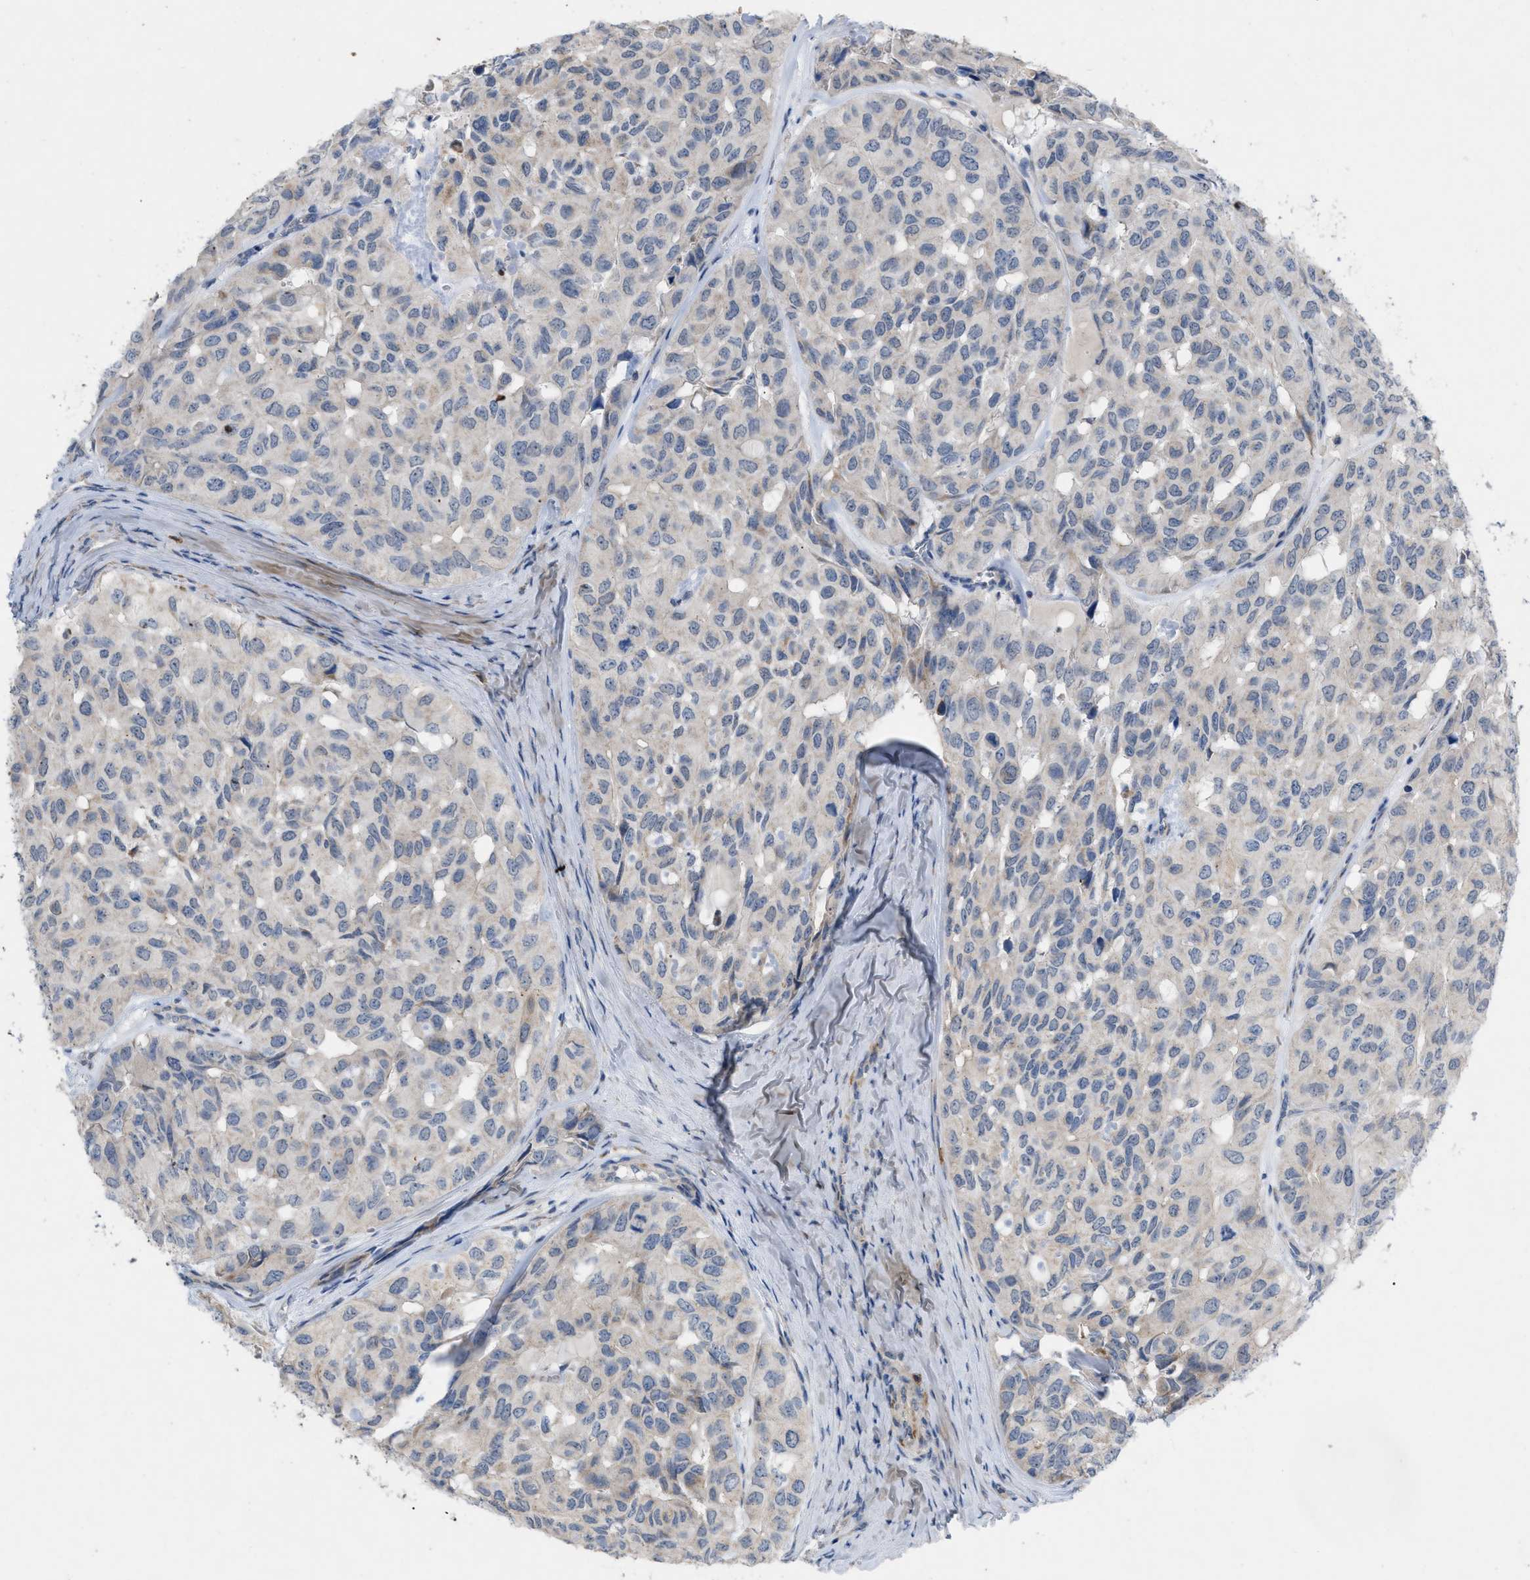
{"staining": {"intensity": "negative", "quantity": "none", "location": "none"}, "tissue": "head and neck cancer", "cell_type": "Tumor cells", "image_type": "cancer", "snomed": [{"axis": "morphology", "description": "Adenocarcinoma, NOS"}, {"axis": "topography", "description": "Salivary gland, NOS"}, {"axis": "topography", "description": "Head-Neck"}], "caption": "Immunohistochemistry (IHC) micrograph of neoplastic tissue: head and neck cancer (adenocarcinoma) stained with DAB reveals no significant protein expression in tumor cells.", "gene": "PLPPR5", "patient": {"sex": "female", "age": 76}}